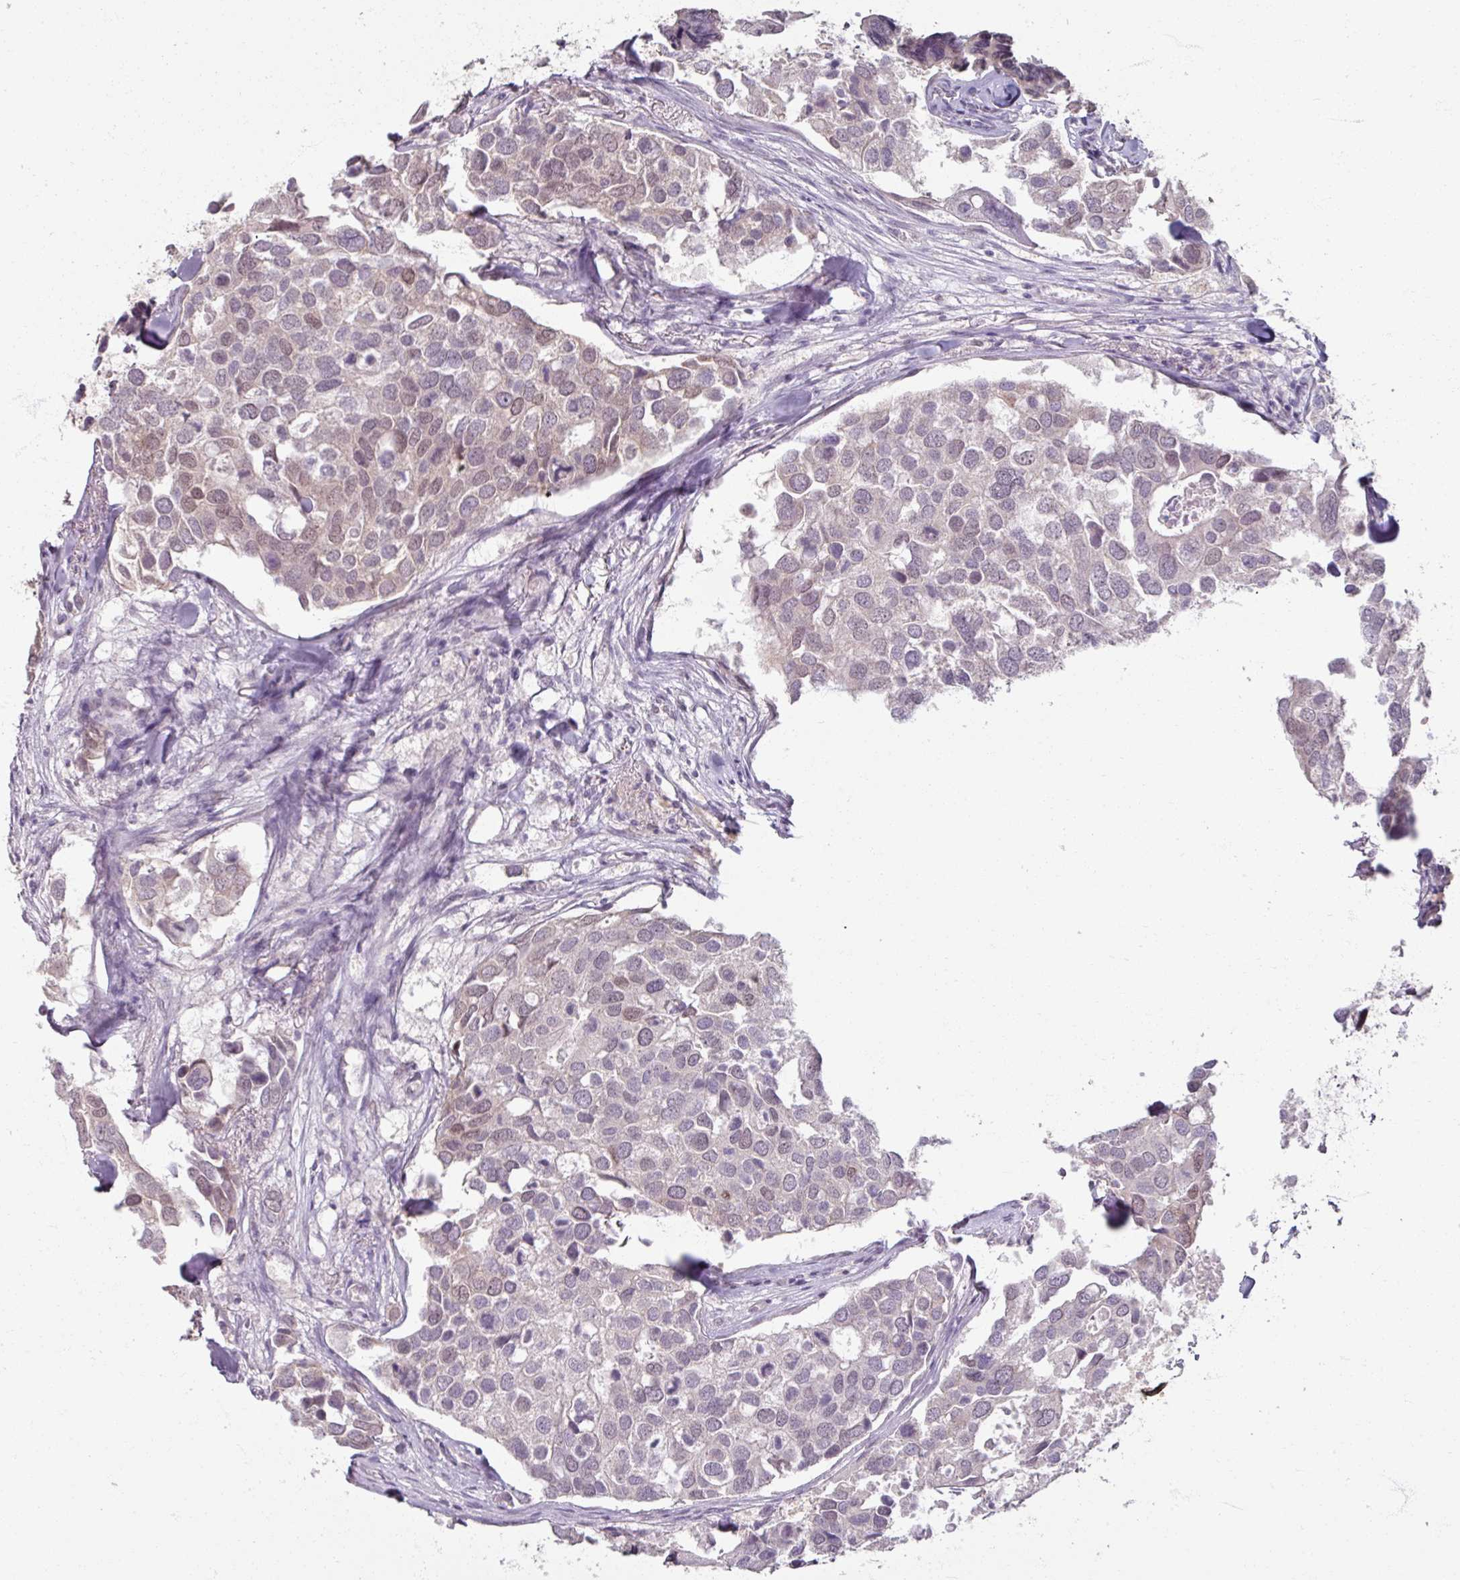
{"staining": {"intensity": "weak", "quantity": "<25%", "location": "cytoplasmic/membranous,nuclear"}, "tissue": "breast cancer", "cell_type": "Tumor cells", "image_type": "cancer", "snomed": [{"axis": "morphology", "description": "Duct carcinoma"}, {"axis": "topography", "description": "Breast"}], "caption": "Photomicrograph shows no significant protein positivity in tumor cells of breast invasive ductal carcinoma.", "gene": "SOX11", "patient": {"sex": "female", "age": 83}}